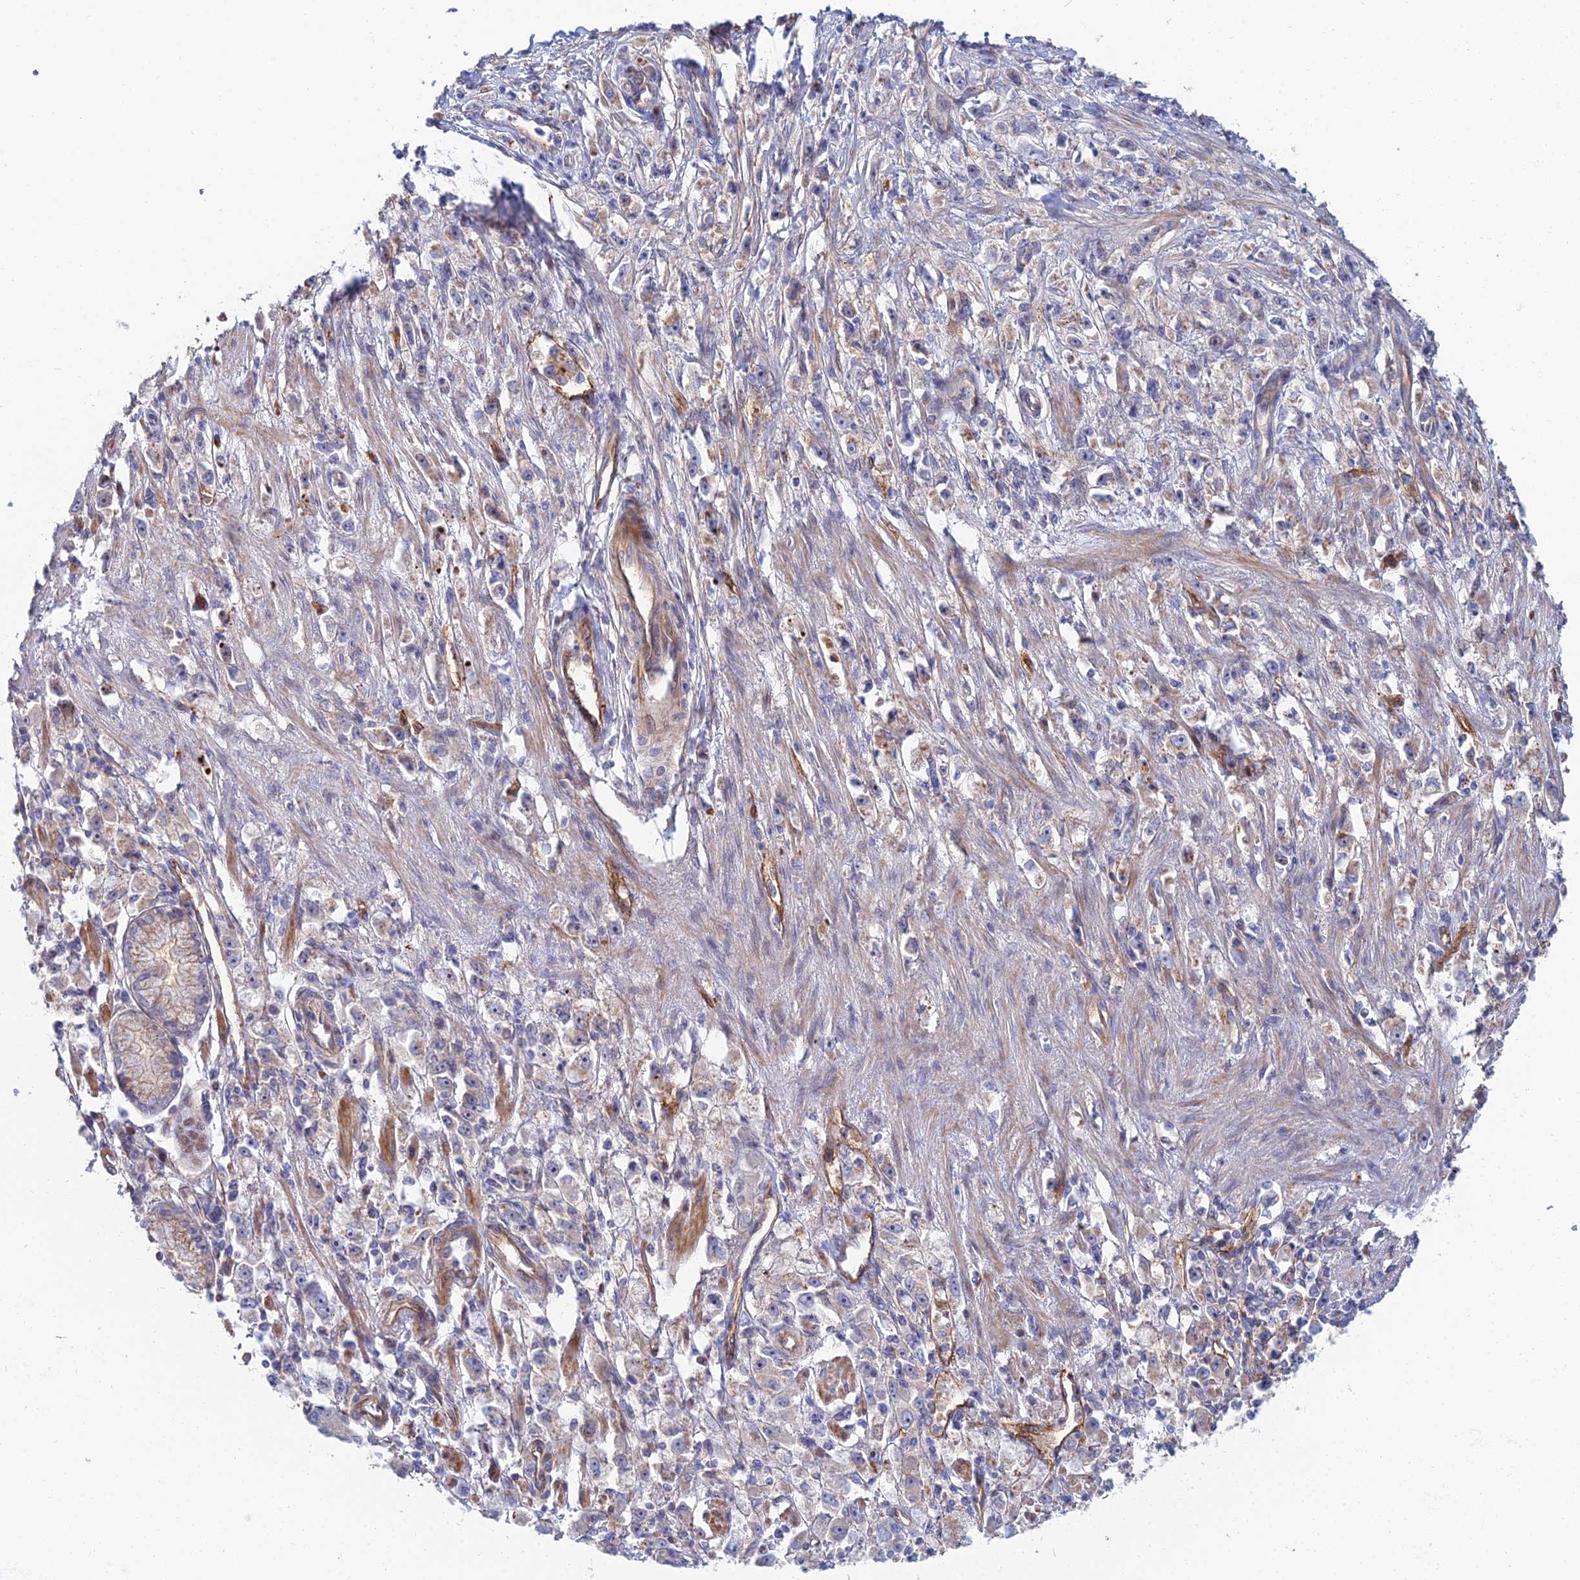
{"staining": {"intensity": "negative", "quantity": "none", "location": "none"}, "tissue": "stomach cancer", "cell_type": "Tumor cells", "image_type": "cancer", "snomed": [{"axis": "morphology", "description": "Adenocarcinoma, NOS"}, {"axis": "topography", "description": "Stomach"}], "caption": "The photomicrograph demonstrates no staining of tumor cells in adenocarcinoma (stomach).", "gene": "TRIM43B", "patient": {"sex": "female", "age": 59}}